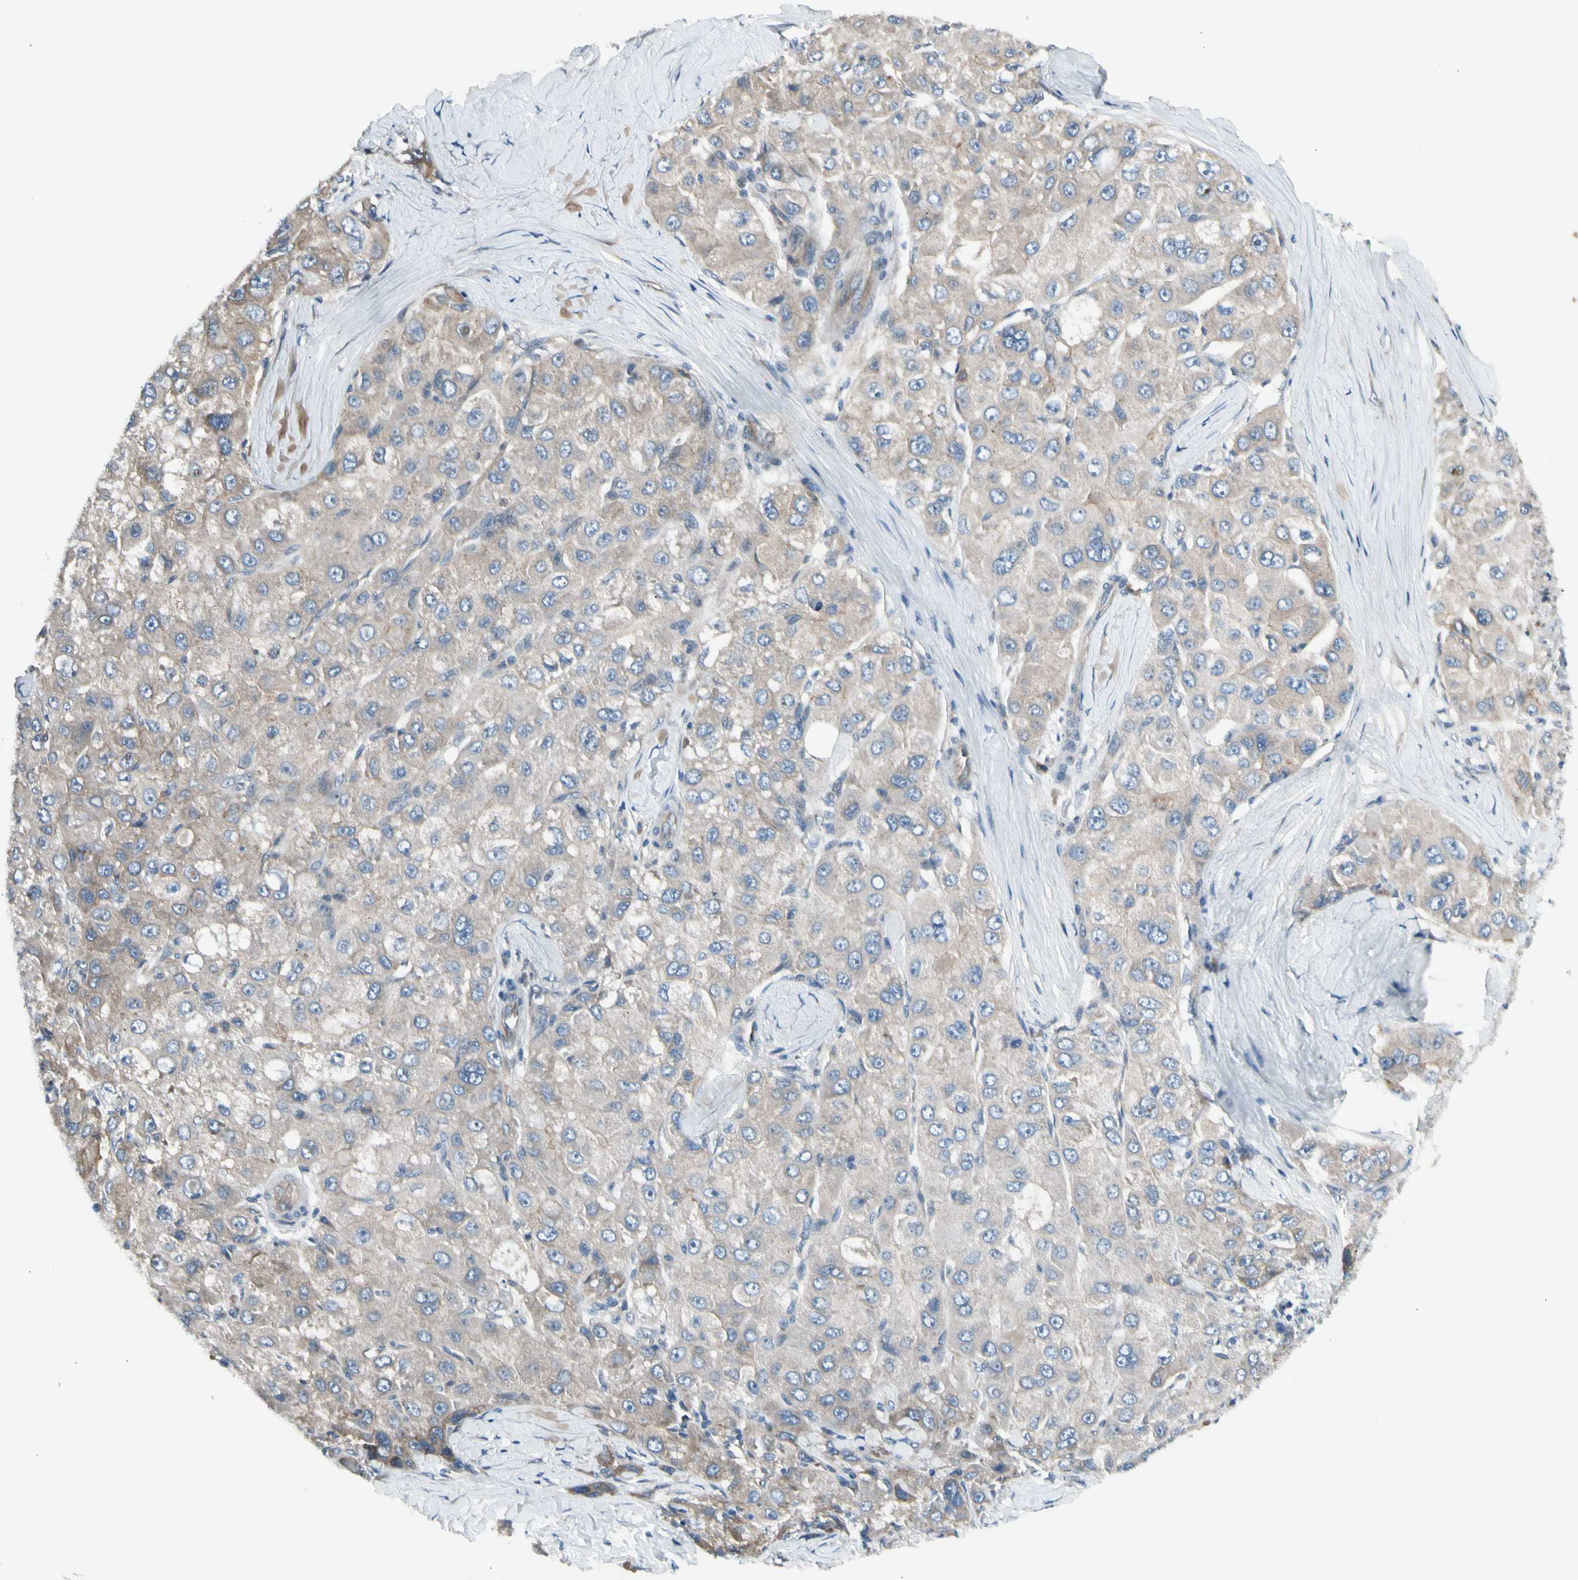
{"staining": {"intensity": "weak", "quantity": "25%-75%", "location": "cytoplasmic/membranous"}, "tissue": "liver cancer", "cell_type": "Tumor cells", "image_type": "cancer", "snomed": [{"axis": "morphology", "description": "Carcinoma, Hepatocellular, NOS"}, {"axis": "topography", "description": "Liver"}], "caption": "DAB immunohistochemical staining of human liver cancer (hepatocellular carcinoma) reveals weak cytoplasmic/membranous protein positivity in about 25%-75% of tumor cells. (DAB (3,3'-diaminobenzidine) = brown stain, brightfield microscopy at high magnification).", "gene": "PANK2", "patient": {"sex": "male", "age": 80}}